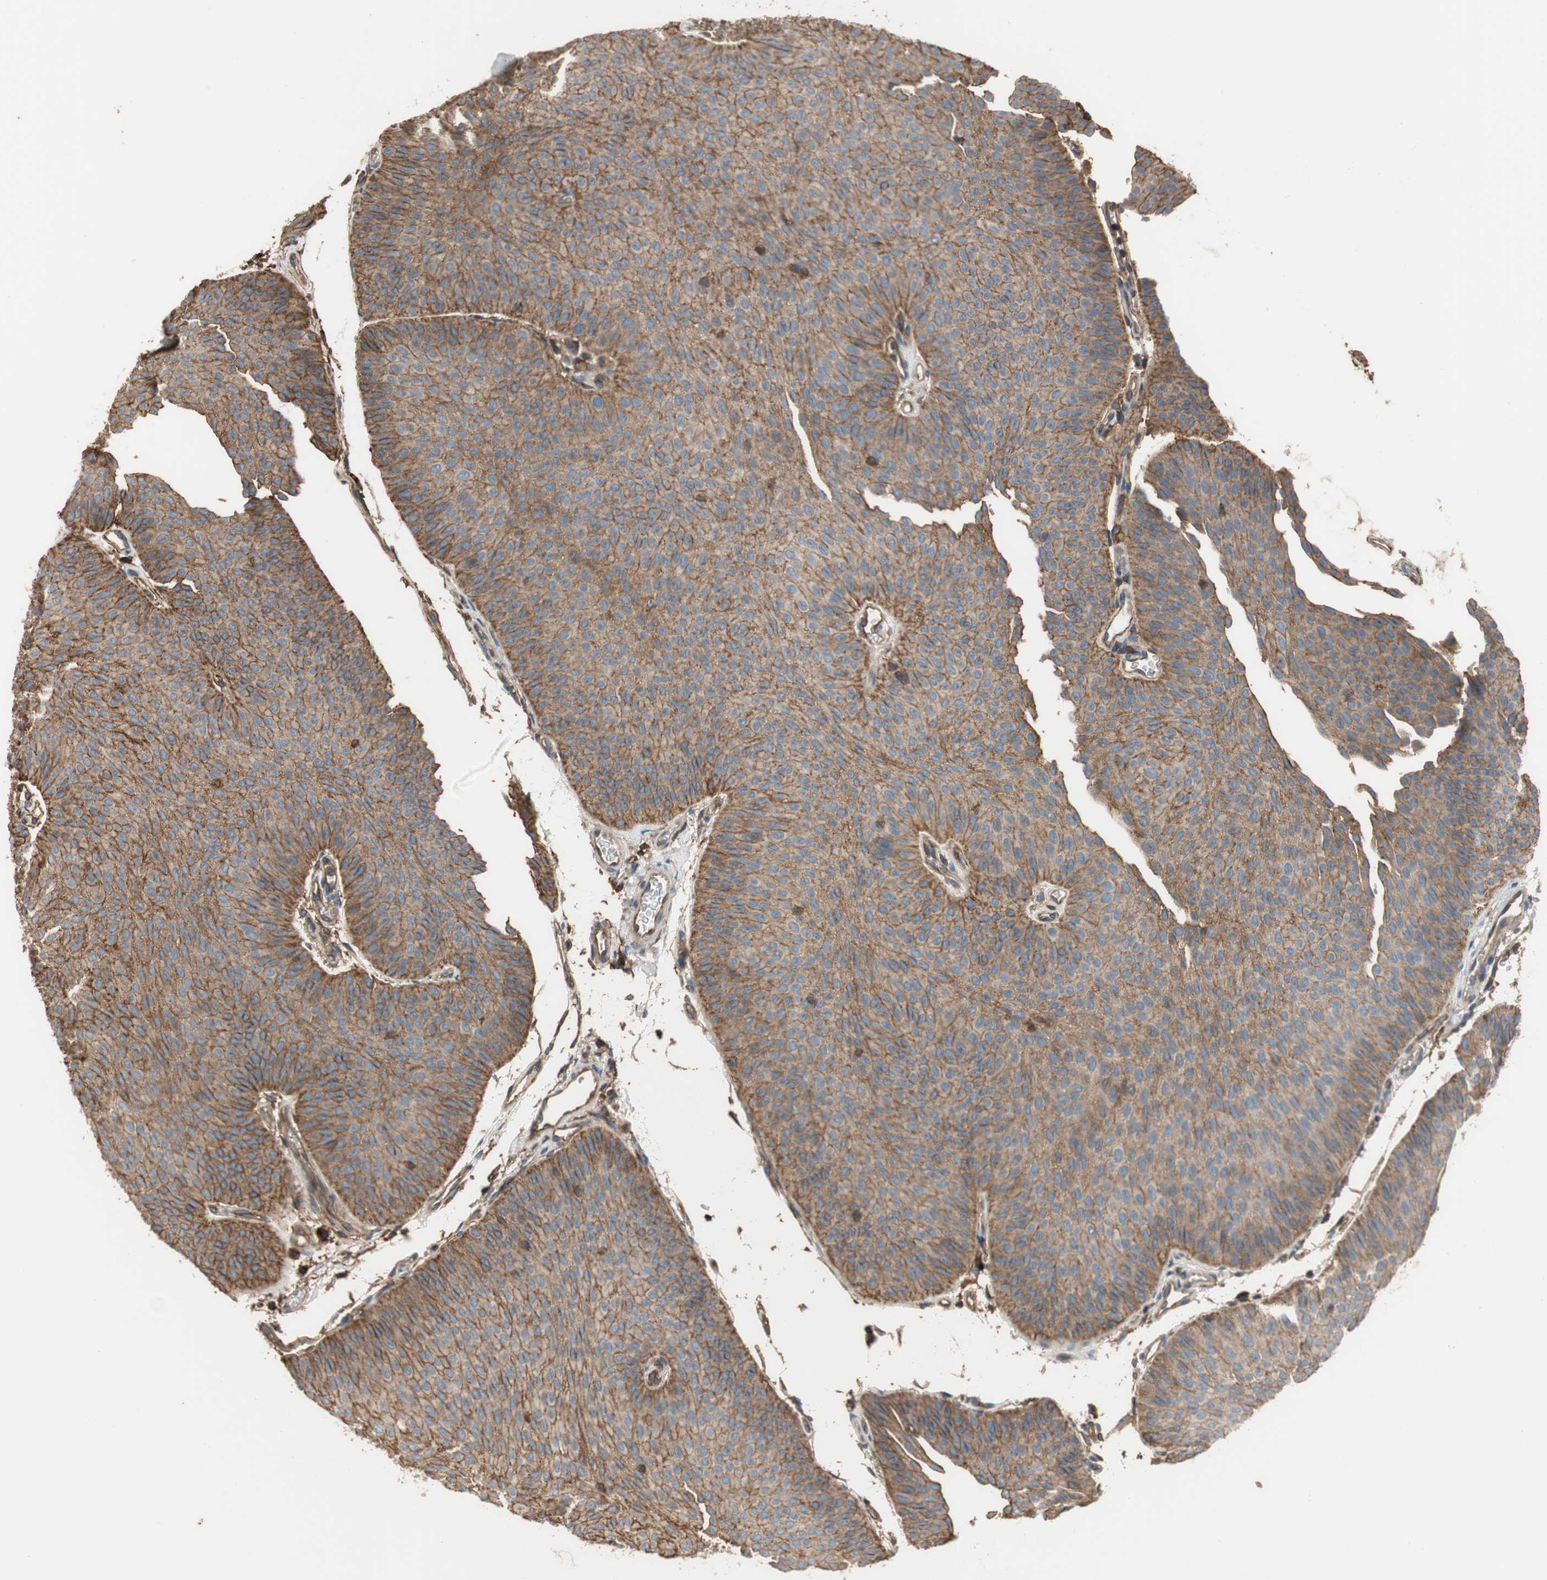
{"staining": {"intensity": "moderate", "quantity": ">75%", "location": "cytoplasmic/membranous"}, "tissue": "urothelial cancer", "cell_type": "Tumor cells", "image_type": "cancer", "snomed": [{"axis": "morphology", "description": "Urothelial carcinoma, Low grade"}, {"axis": "topography", "description": "Urinary bladder"}], "caption": "A photomicrograph of urothelial carcinoma (low-grade) stained for a protein demonstrates moderate cytoplasmic/membranous brown staining in tumor cells.", "gene": "IL1RL1", "patient": {"sex": "female", "age": 60}}